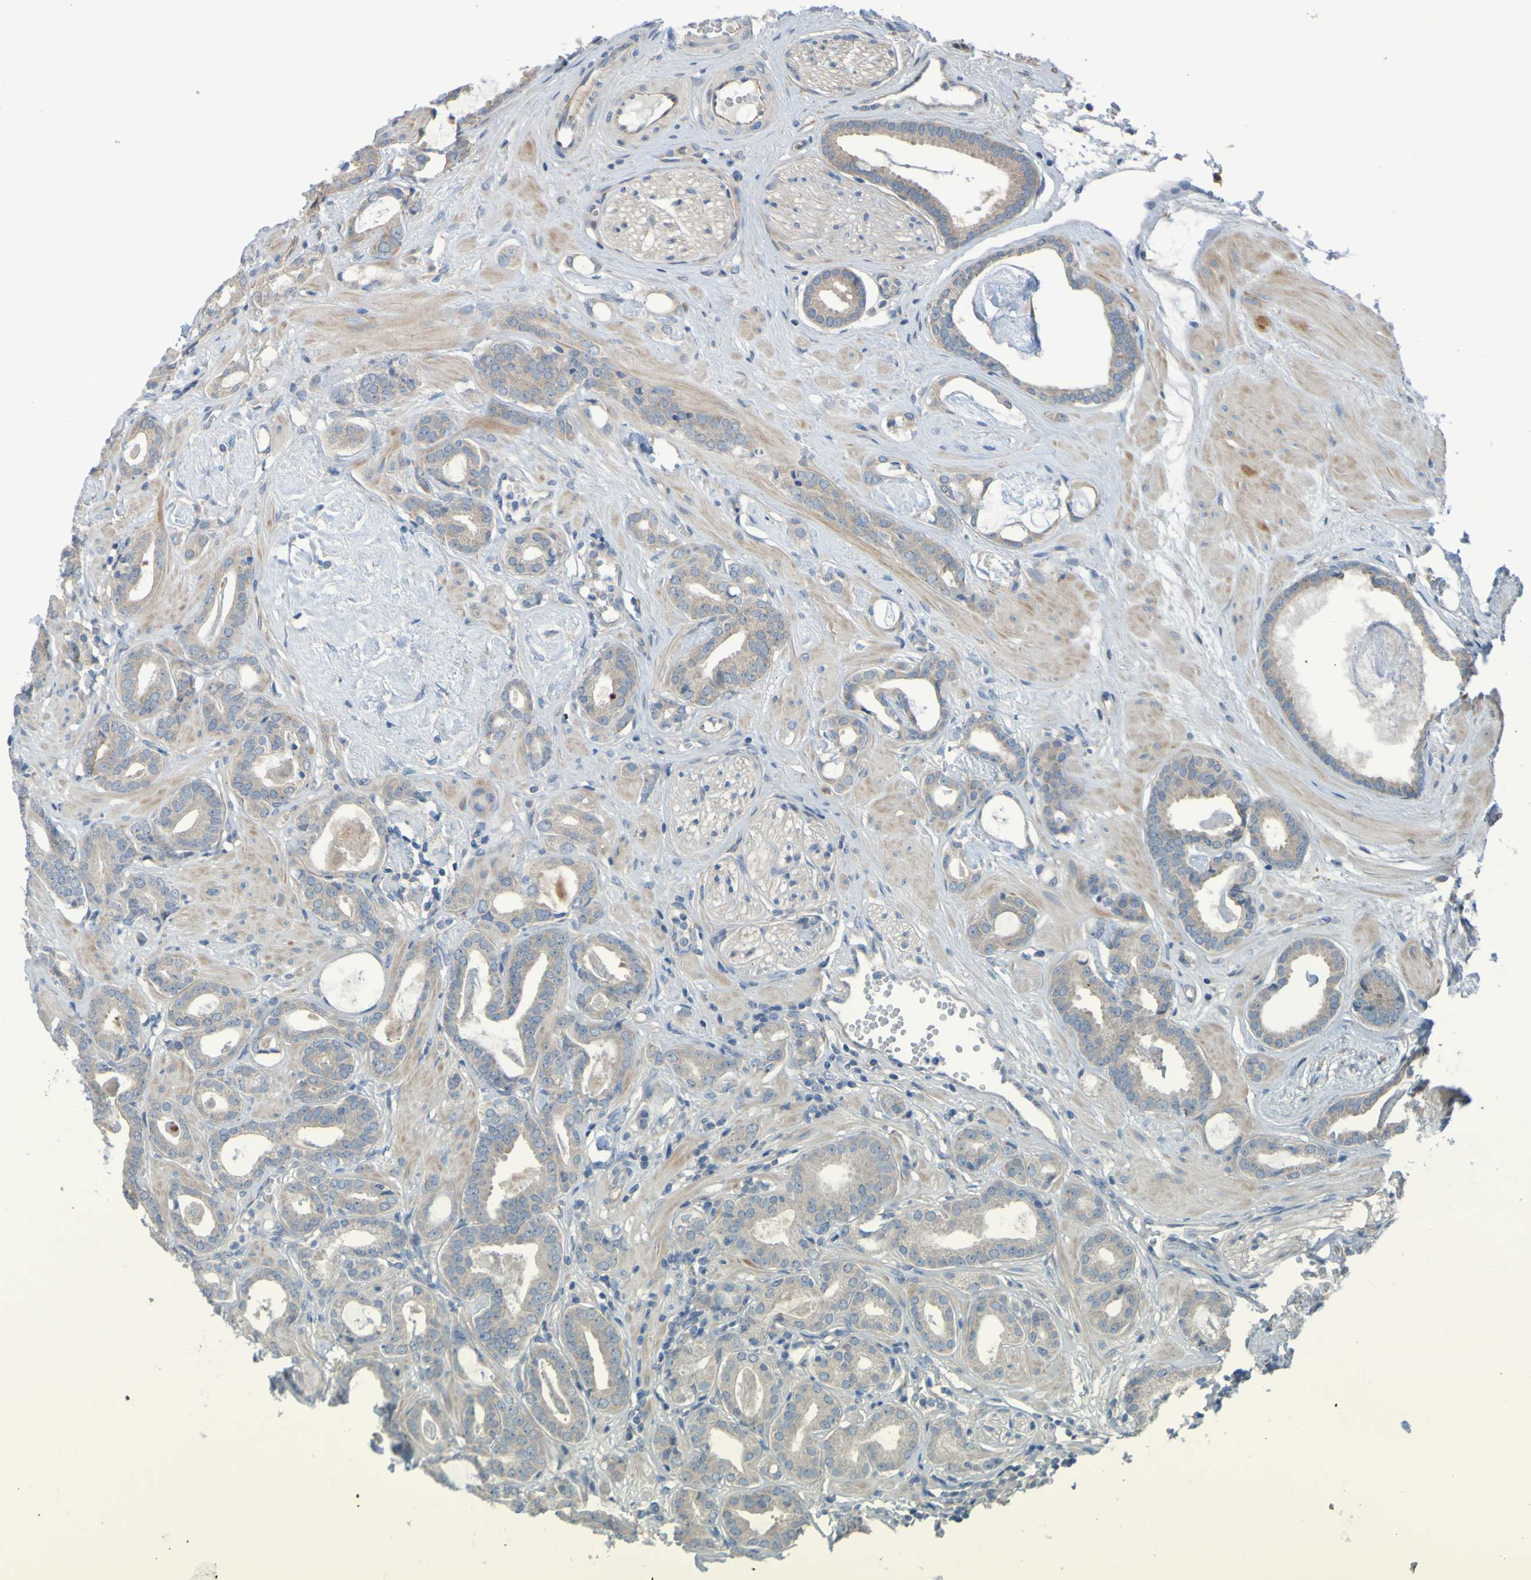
{"staining": {"intensity": "weak", "quantity": ">75%", "location": "cytoplasmic/membranous"}, "tissue": "prostate cancer", "cell_type": "Tumor cells", "image_type": "cancer", "snomed": [{"axis": "morphology", "description": "Adenocarcinoma, Low grade"}, {"axis": "topography", "description": "Prostate"}], "caption": "Prostate low-grade adenocarcinoma stained for a protein (brown) demonstrates weak cytoplasmic/membranous positive expression in about >75% of tumor cells.", "gene": "NPRL3", "patient": {"sex": "male", "age": 53}}